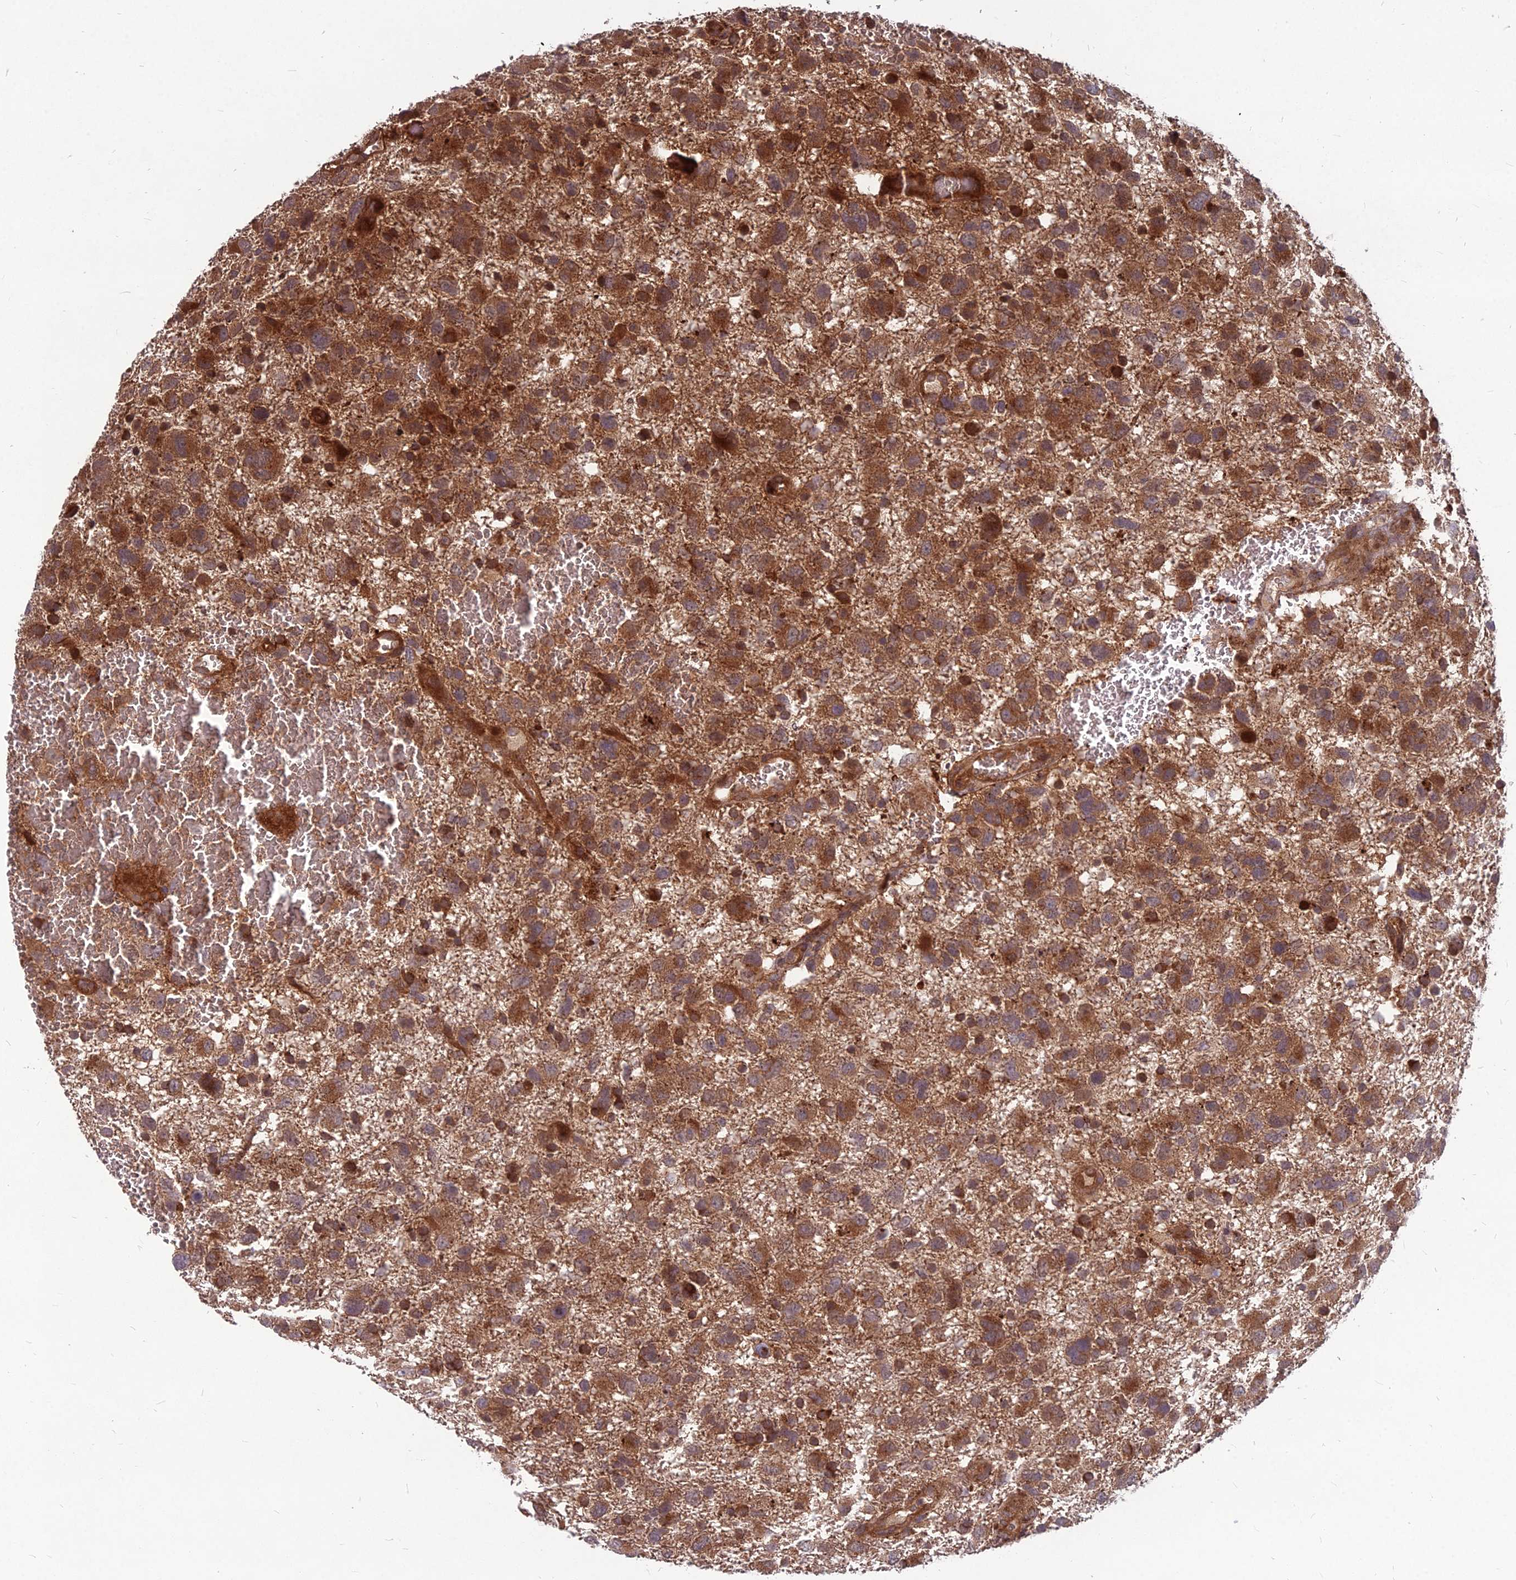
{"staining": {"intensity": "moderate", "quantity": ">75%", "location": "cytoplasmic/membranous"}, "tissue": "glioma", "cell_type": "Tumor cells", "image_type": "cancer", "snomed": [{"axis": "morphology", "description": "Glioma, malignant, High grade"}, {"axis": "topography", "description": "Brain"}], "caption": "A micrograph showing moderate cytoplasmic/membranous positivity in about >75% of tumor cells in glioma, as visualized by brown immunohistochemical staining.", "gene": "MFSD8", "patient": {"sex": "male", "age": 61}}